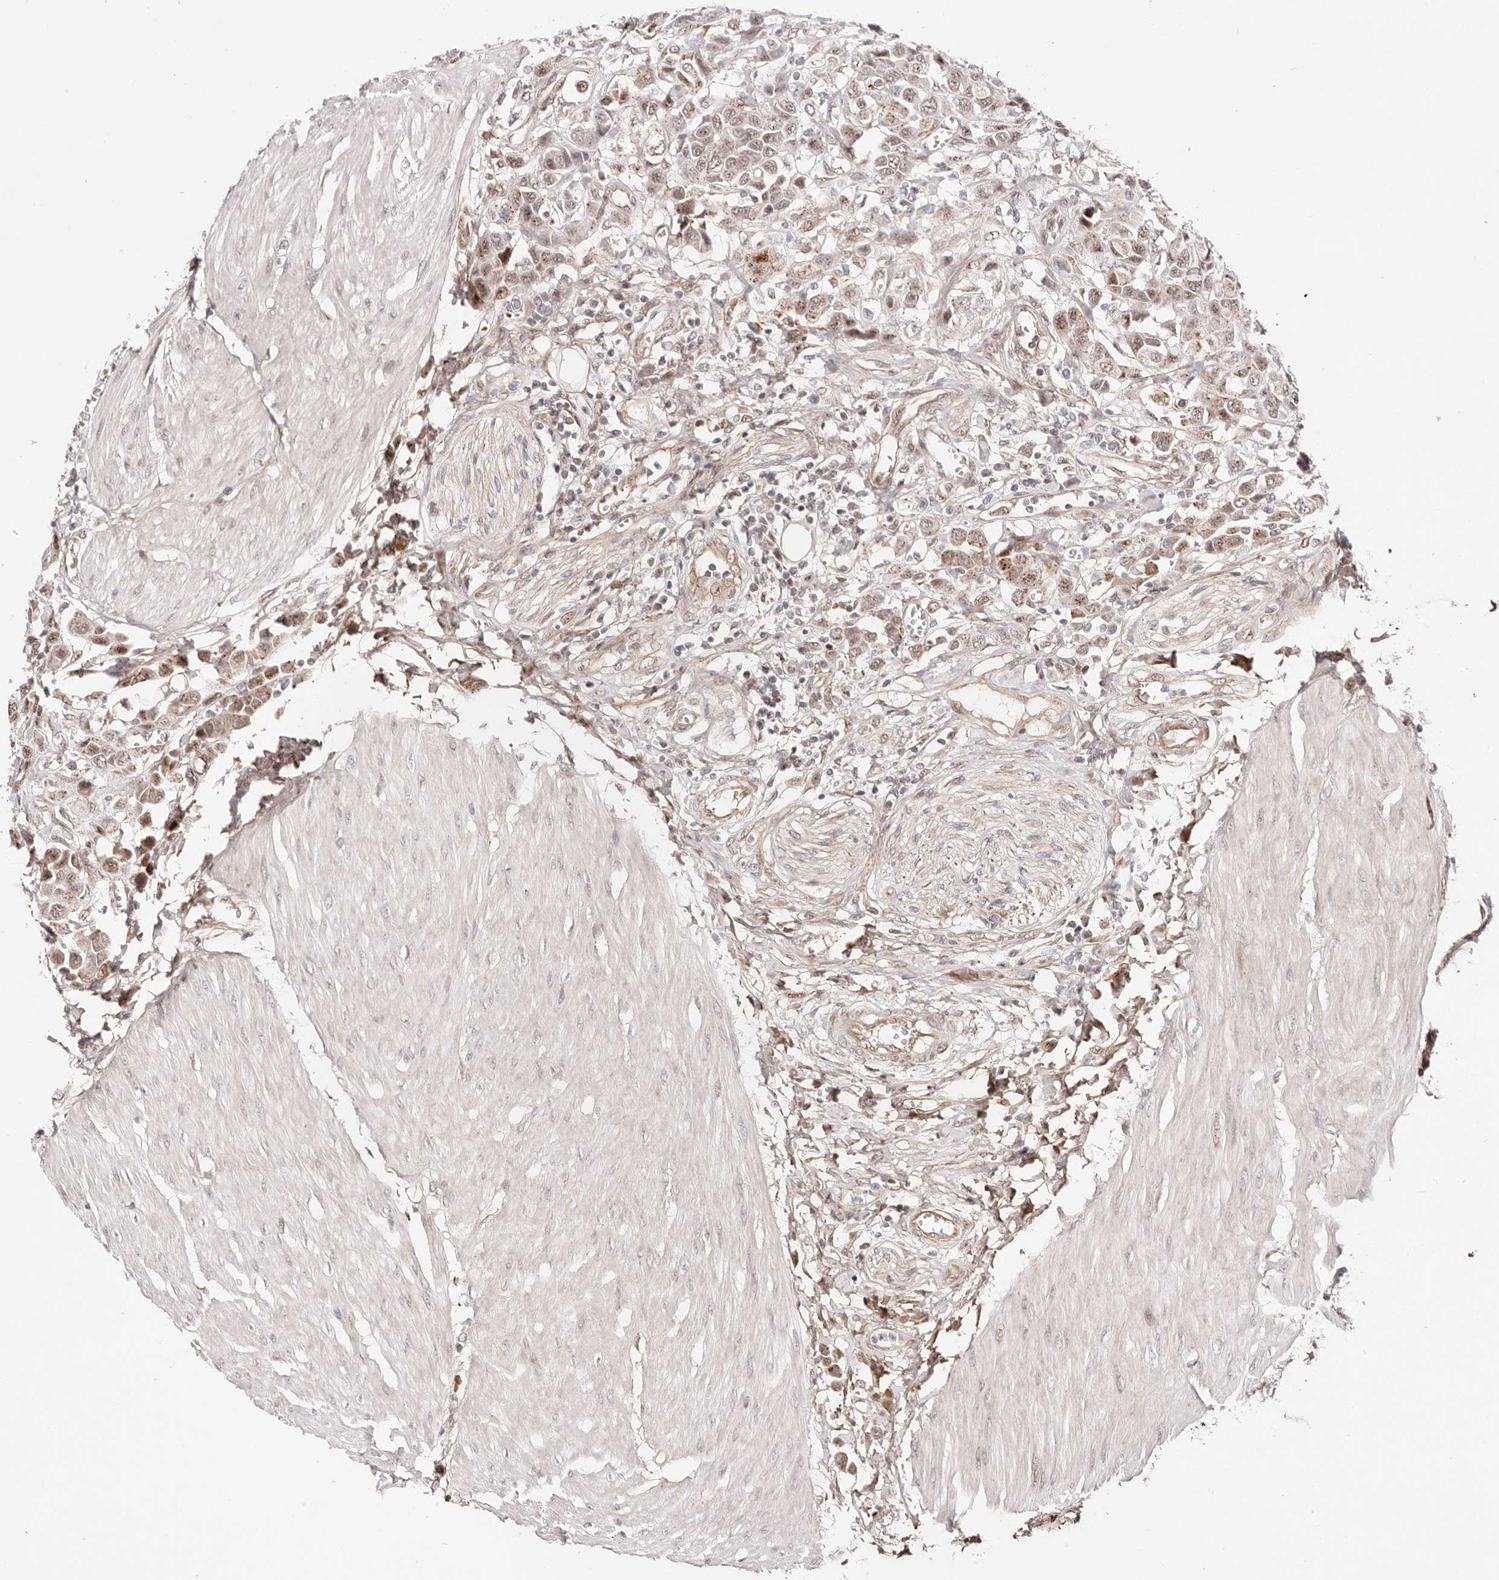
{"staining": {"intensity": "moderate", "quantity": ">75%", "location": "nuclear"}, "tissue": "urothelial cancer", "cell_type": "Tumor cells", "image_type": "cancer", "snomed": [{"axis": "morphology", "description": "Urothelial carcinoma, High grade"}, {"axis": "topography", "description": "Urinary bladder"}], "caption": "This is a micrograph of immunohistochemistry (IHC) staining of urothelial cancer, which shows moderate staining in the nuclear of tumor cells.", "gene": "WRN", "patient": {"sex": "male", "age": 50}}